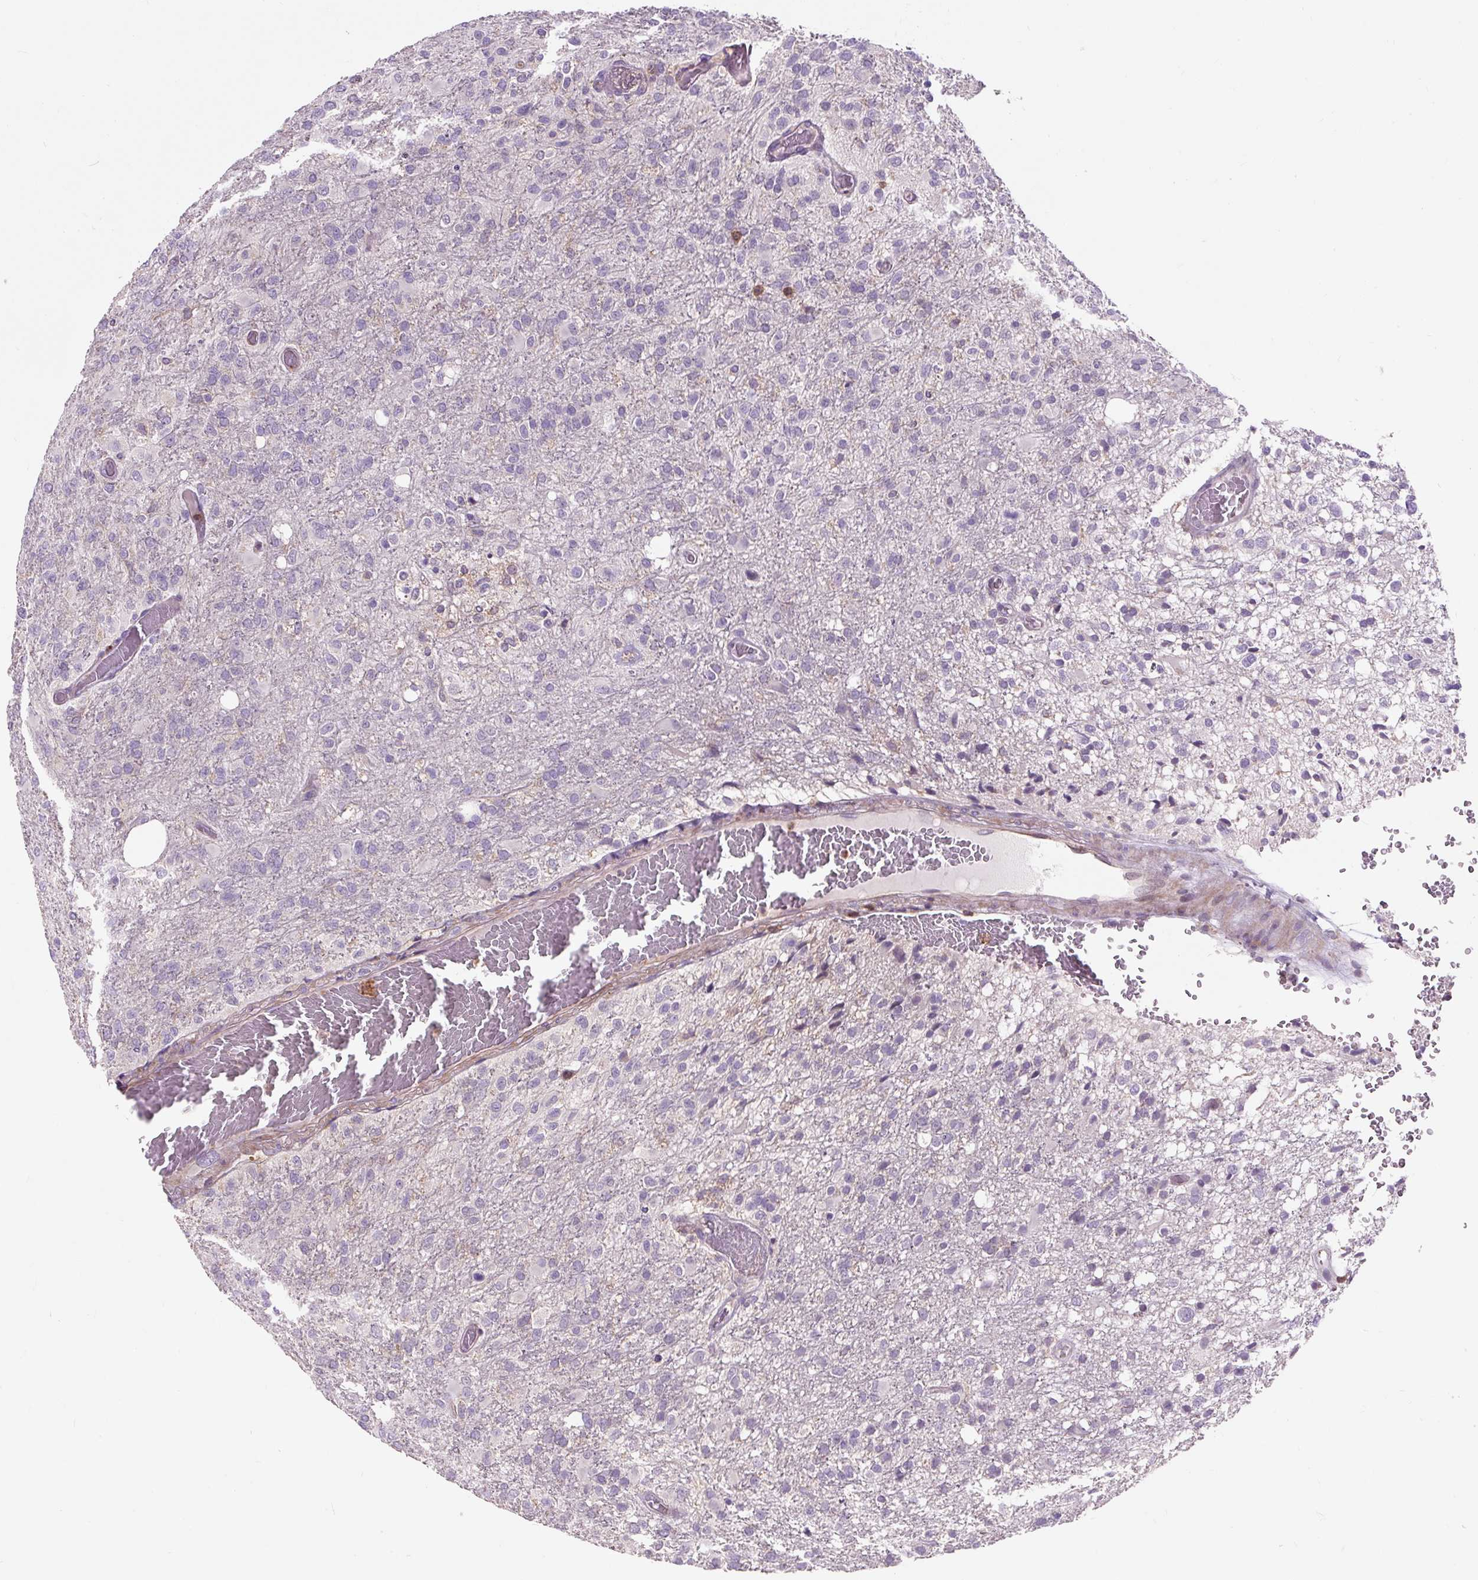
{"staining": {"intensity": "negative", "quantity": "none", "location": "none"}, "tissue": "glioma", "cell_type": "Tumor cells", "image_type": "cancer", "snomed": [{"axis": "morphology", "description": "Glioma, malignant, High grade"}, {"axis": "topography", "description": "Brain"}], "caption": "Tumor cells are negative for brown protein staining in glioma.", "gene": "CISD3", "patient": {"sex": "female", "age": 74}}